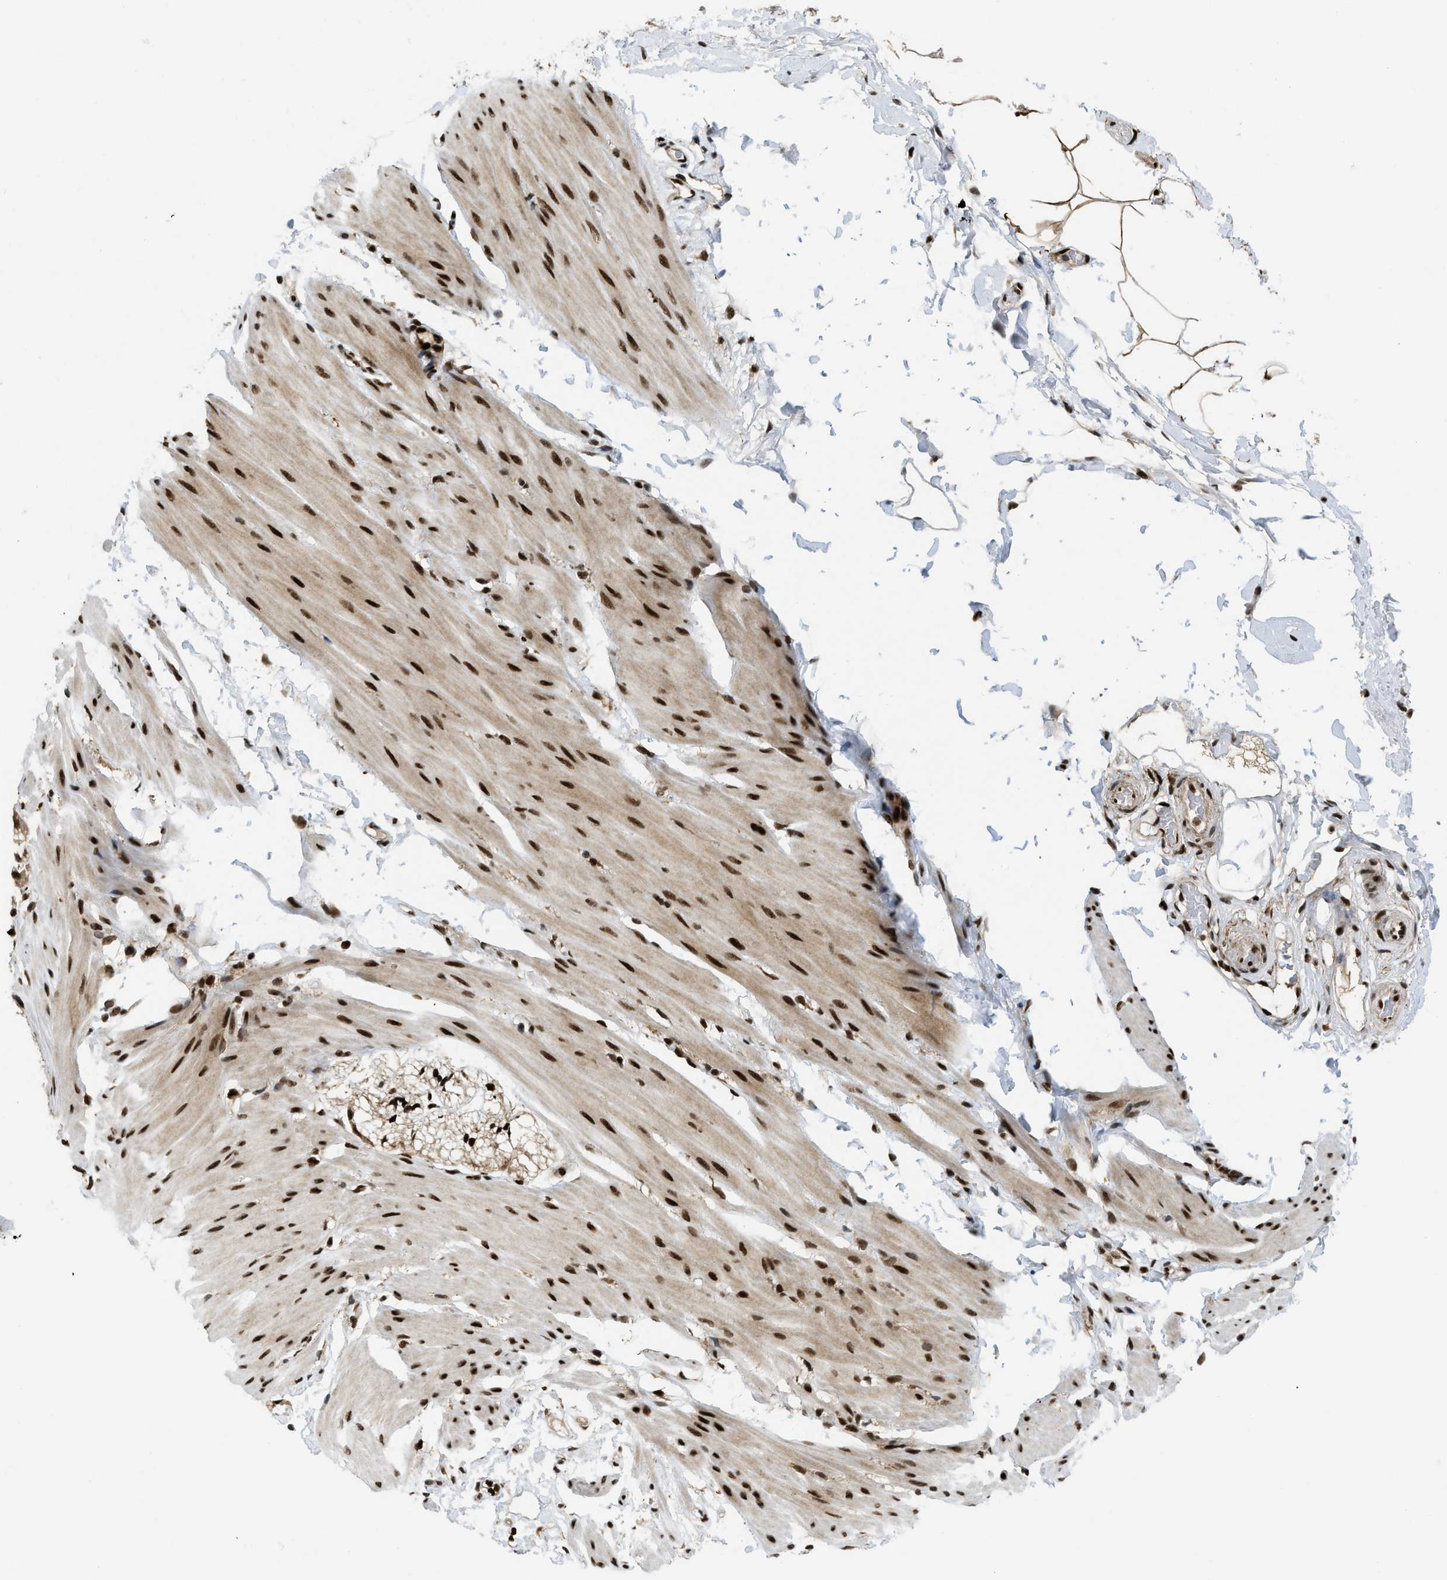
{"staining": {"intensity": "strong", "quantity": ">75%", "location": "nuclear"}, "tissue": "smooth muscle", "cell_type": "Smooth muscle cells", "image_type": "normal", "snomed": [{"axis": "morphology", "description": "Normal tissue, NOS"}, {"axis": "topography", "description": "Smooth muscle"}, {"axis": "topography", "description": "Colon"}], "caption": "IHC of unremarkable smooth muscle demonstrates high levels of strong nuclear expression in about >75% of smooth muscle cells.", "gene": "RFX5", "patient": {"sex": "male", "age": 67}}